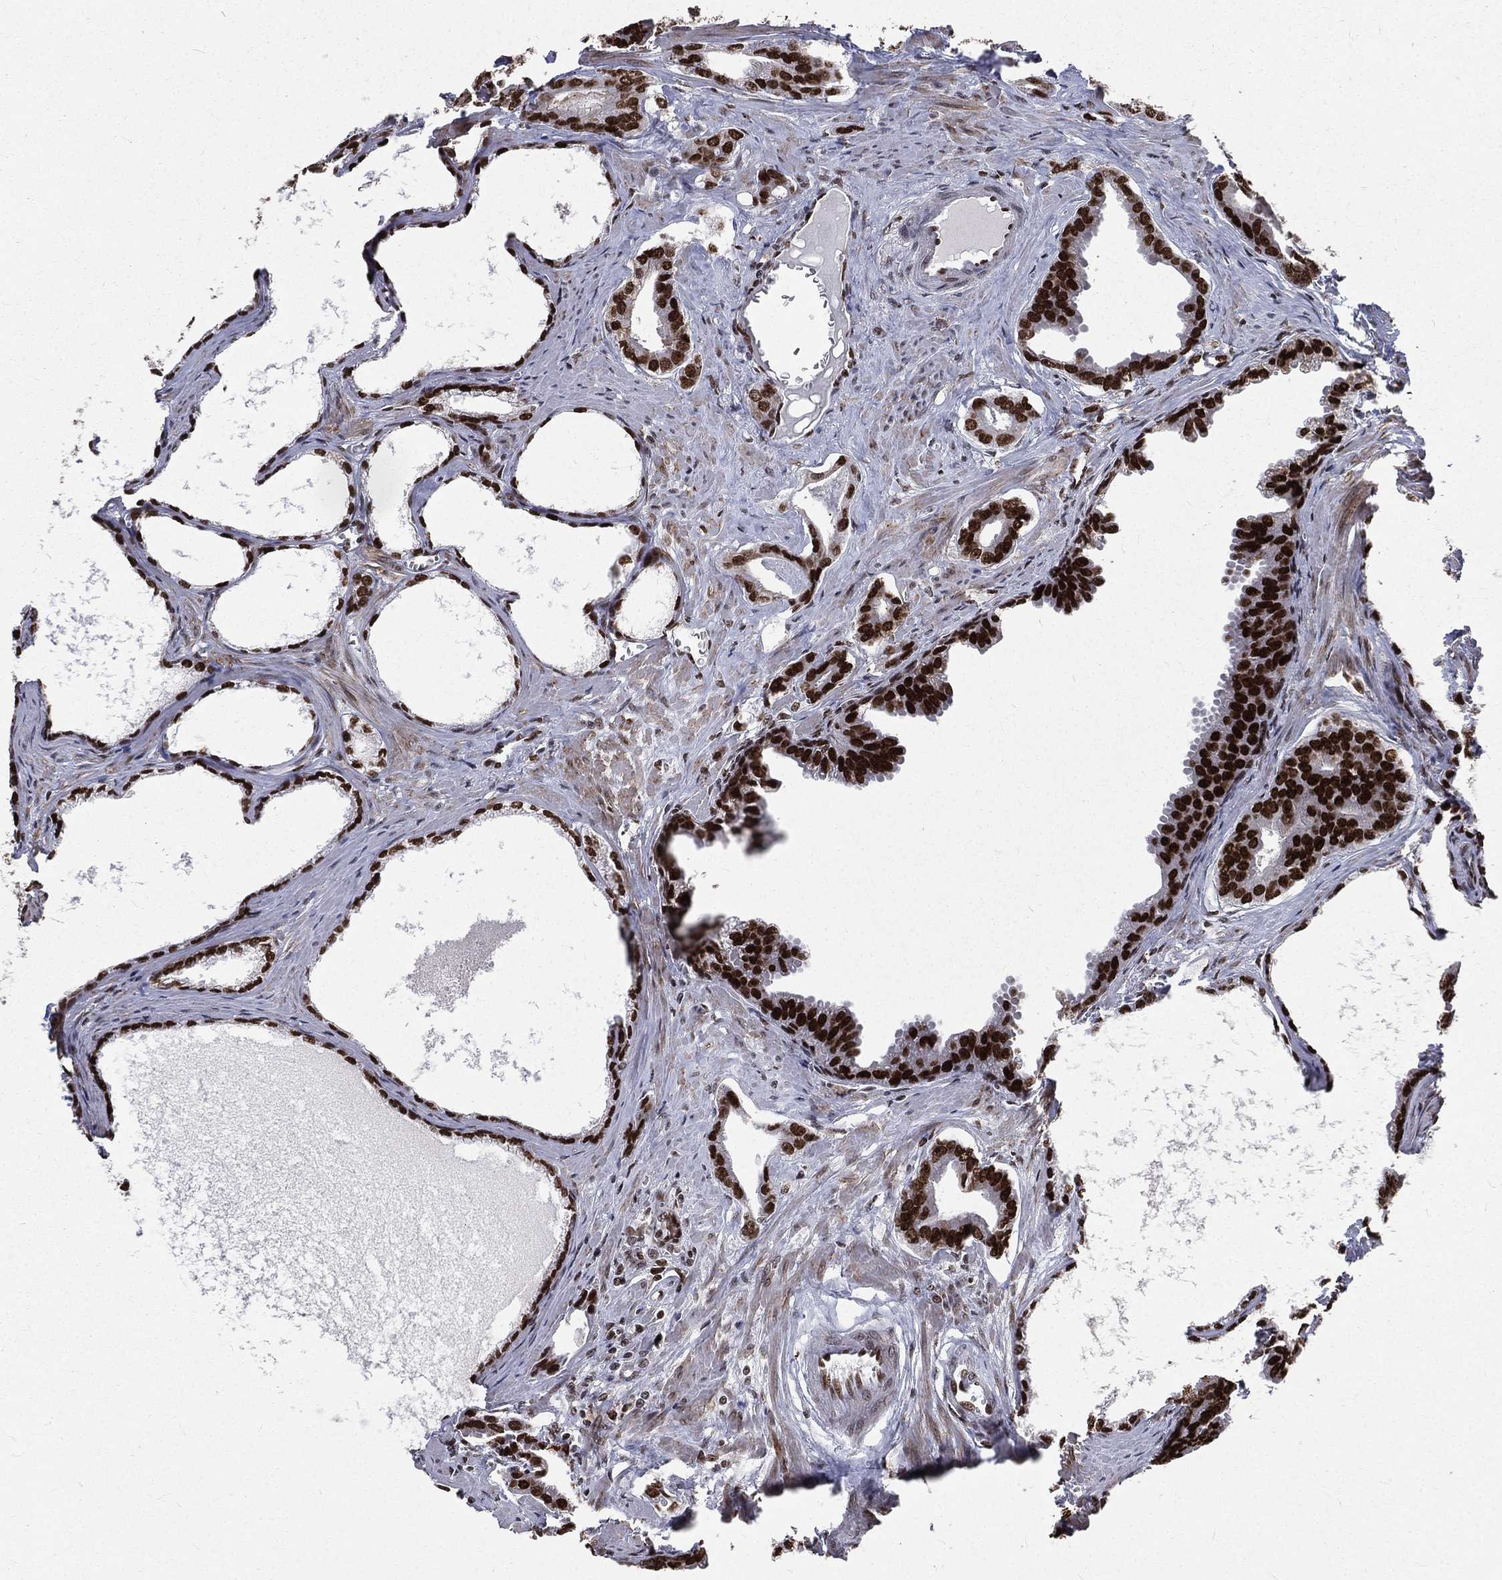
{"staining": {"intensity": "strong", "quantity": ">75%", "location": "nuclear"}, "tissue": "prostate cancer", "cell_type": "Tumor cells", "image_type": "cancer", "snomed": [{"axis": "morphology", "description": "Adenocarcinoma, NOS"}, {"axis": "topography", "description": "Prostate"}], "caption": "Protein analysis of prostate cancer tissue demonstrates strong nuclear positivity in approximately >75% of tumor cells.", "gene": "POLB", "patient": {"sex": "male", "age": 66}}